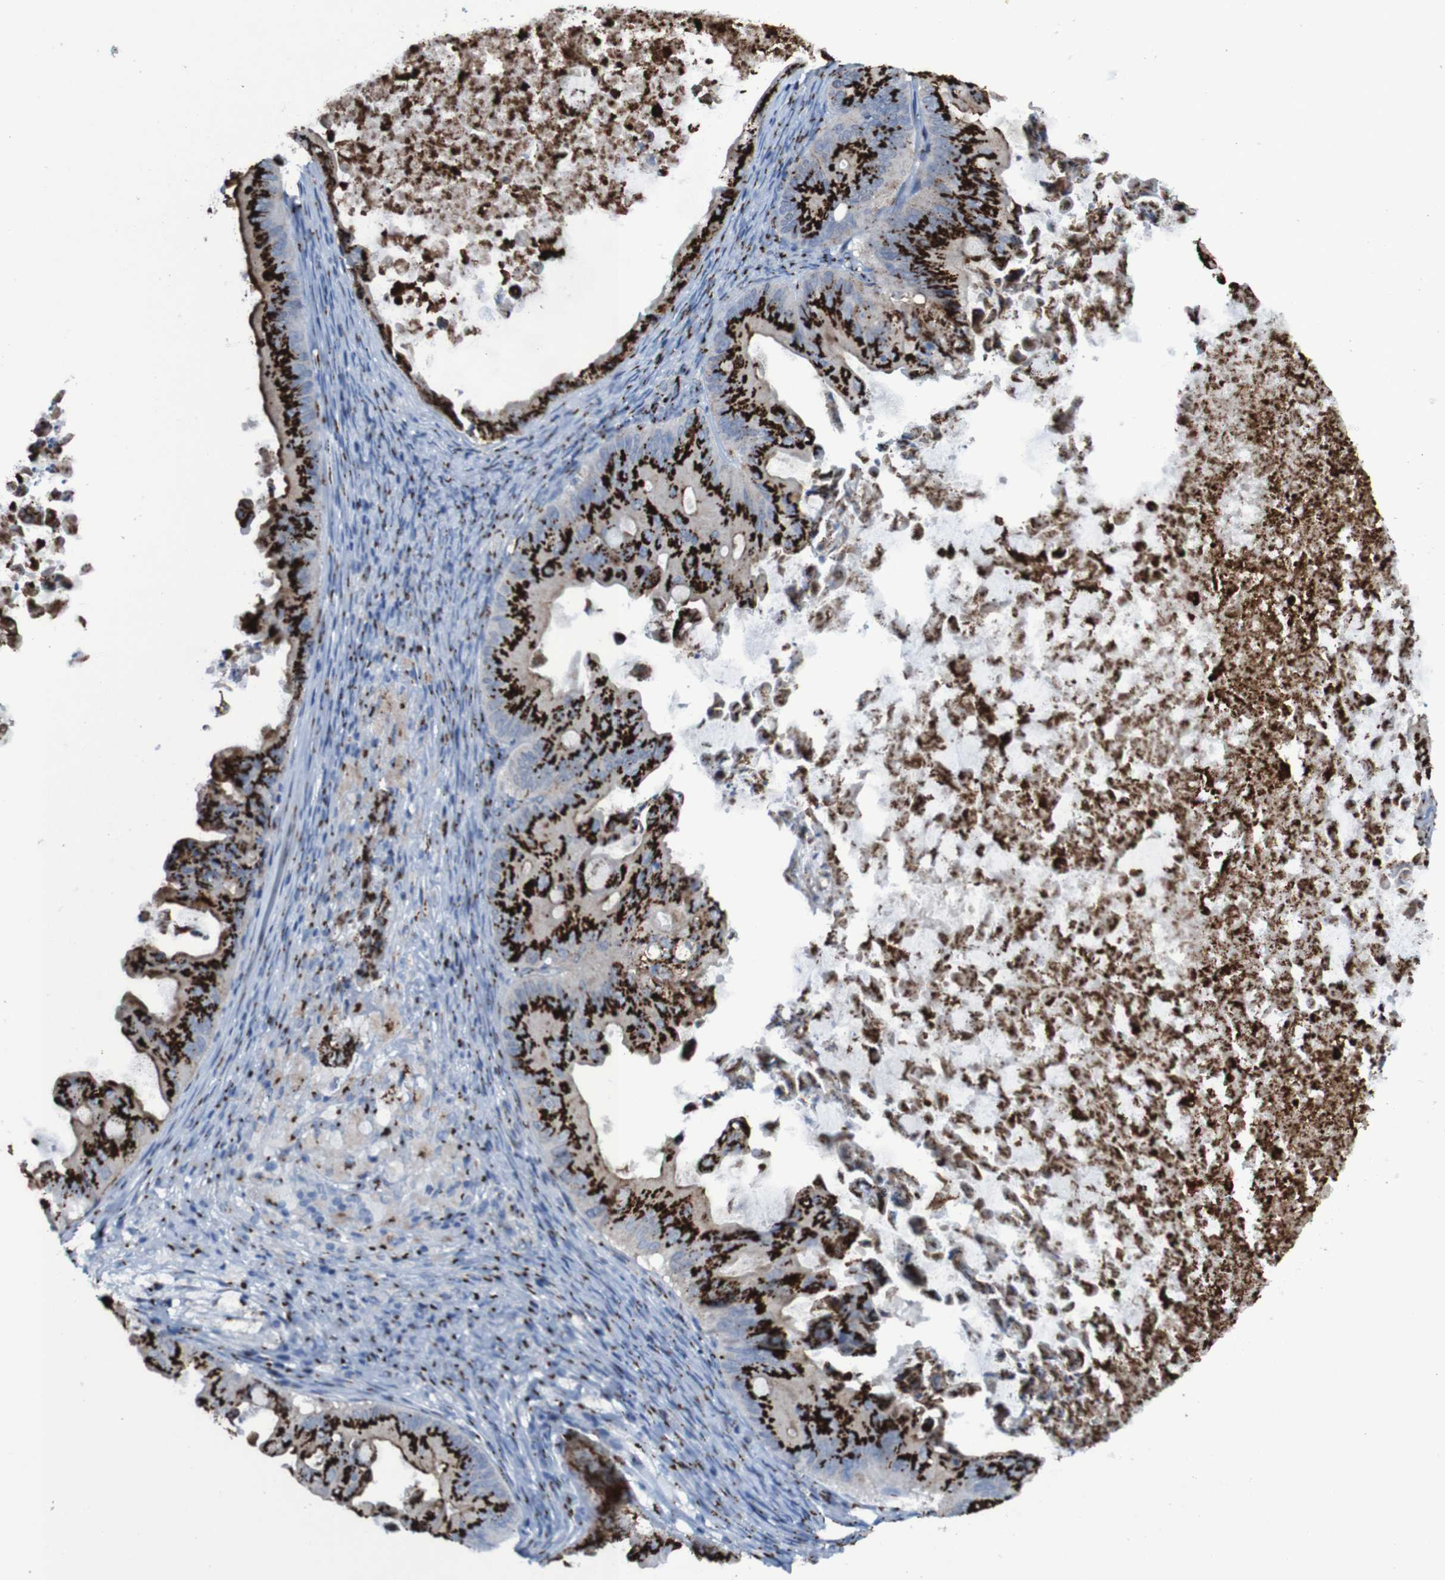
{"staining": {"intensity": "strong", "quantity": ">75%", "location": "cytoplasmic/membranous"}, "tissue": "ovarian cancer", "cell_type": "Tumor cells", "image_type": "cancer", "snomed": [{"axis": "morphology", "description": "Cystadenocarcinoma, mucinous, NOS"}, {"axis": "topography", "description": "Ovary"}], "caption": "Immunohistochemical staining of human ovarian cancer (mucinous cystadenocarcinoma) reveals strong cytoplasmic/membranous protein expression in about >75% of tumor cells.", "gene": "GOLM1", "patient": {"sex": "female", "age": 37}}